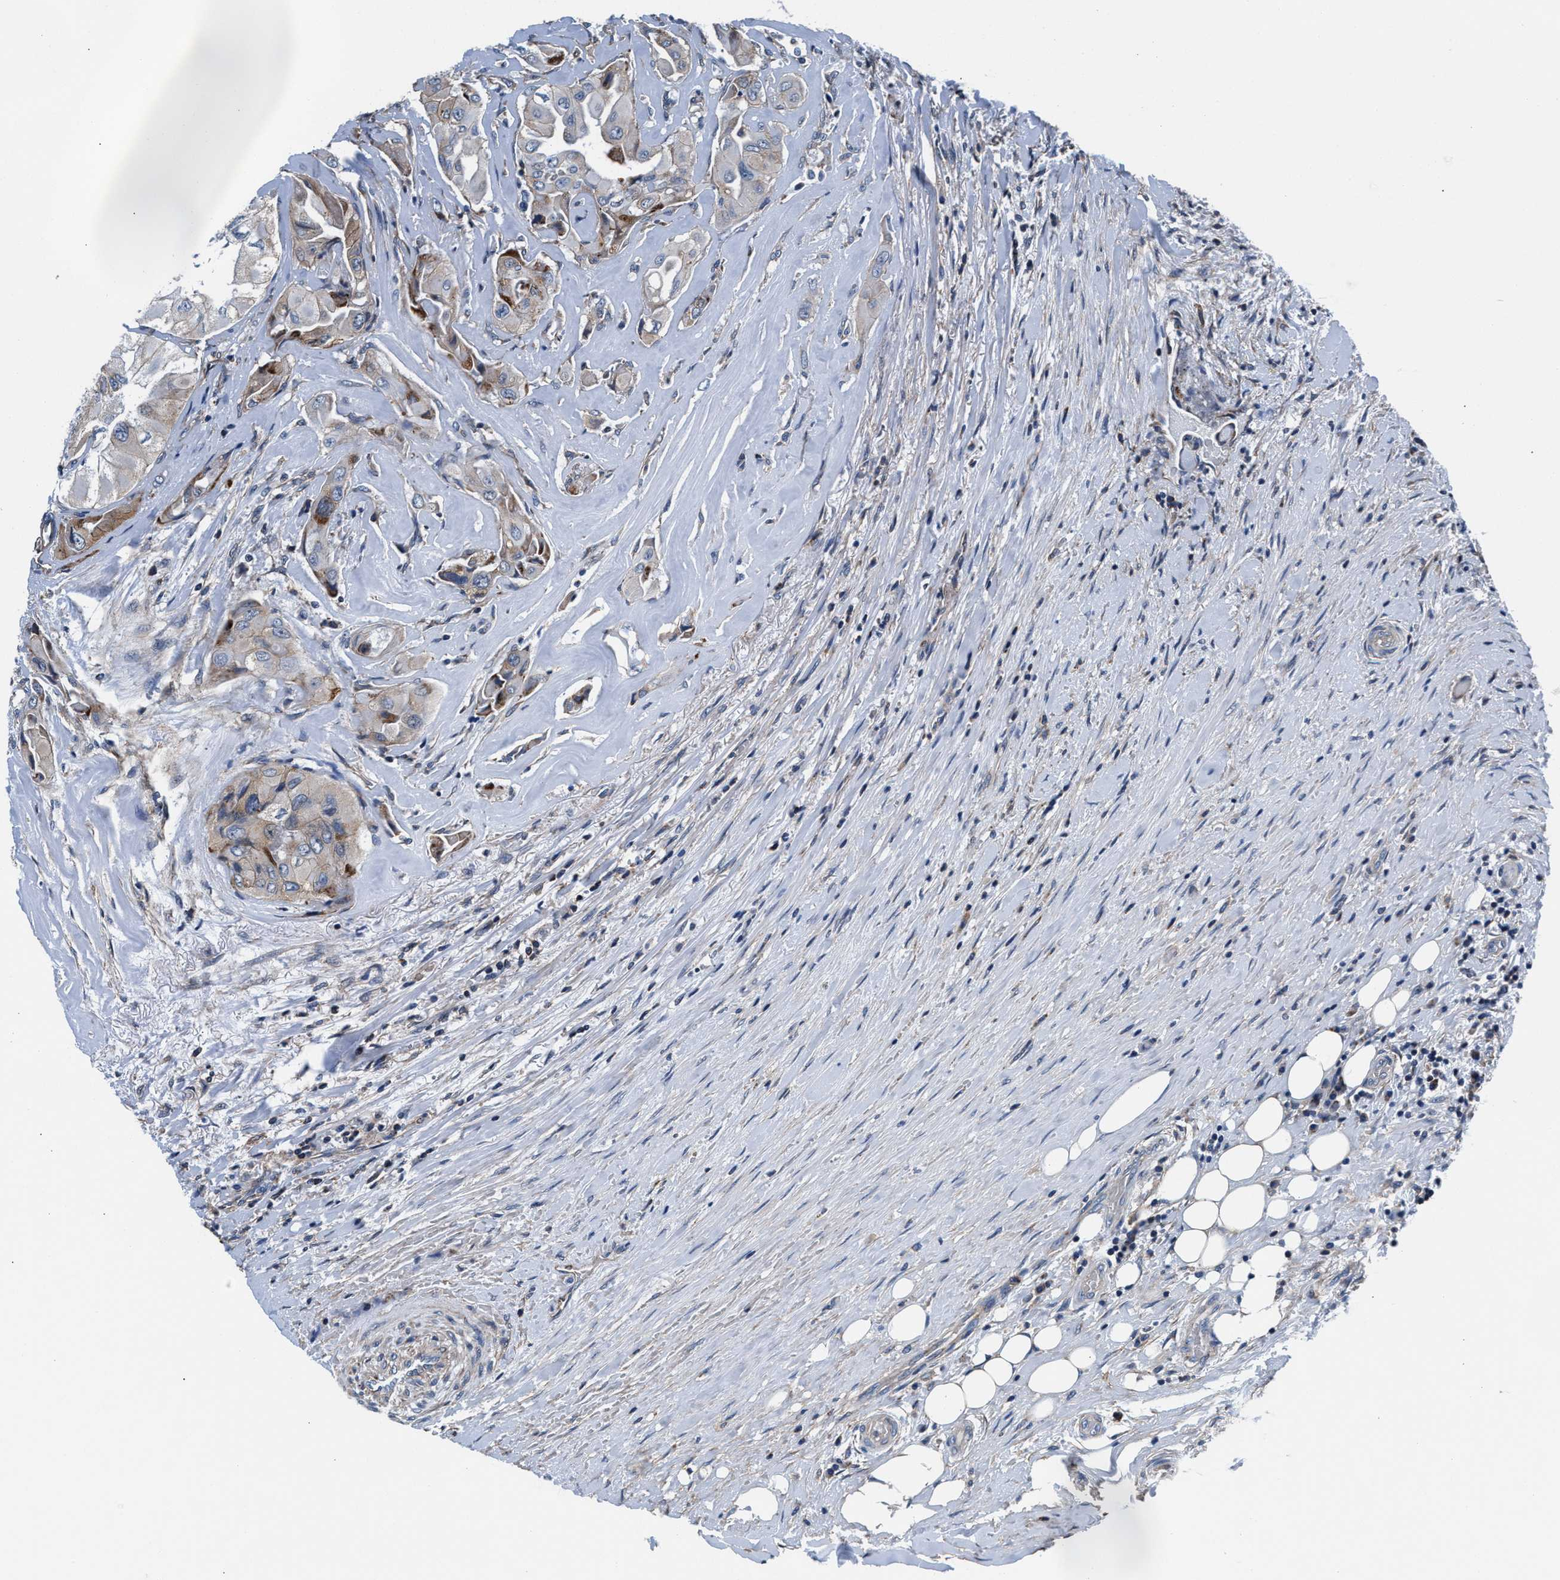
{"staining": {"intensity": "moderate", "quantity": ">75%", "location": "cytoplasmic/membranous"}, "tissue": "thyroid cancer", "cell_type": "Tumor cells", "image_type": "cancer", "snomed": [{"axis": "morphology", "description": "Papillary adenocarcinoma, NOS"}, {"axis": "topography", "description": "Thyroid gland"}], "caption": "IHC (DAB (3,3'-diaminobenzidine)) staining of thyroid cancer demonstrates moderate cytoplasmic/membranous protein expression in approximately >75% of tumor cells.", "gene": "NKTR", "patient": {"sex": "female", "age": 59}}